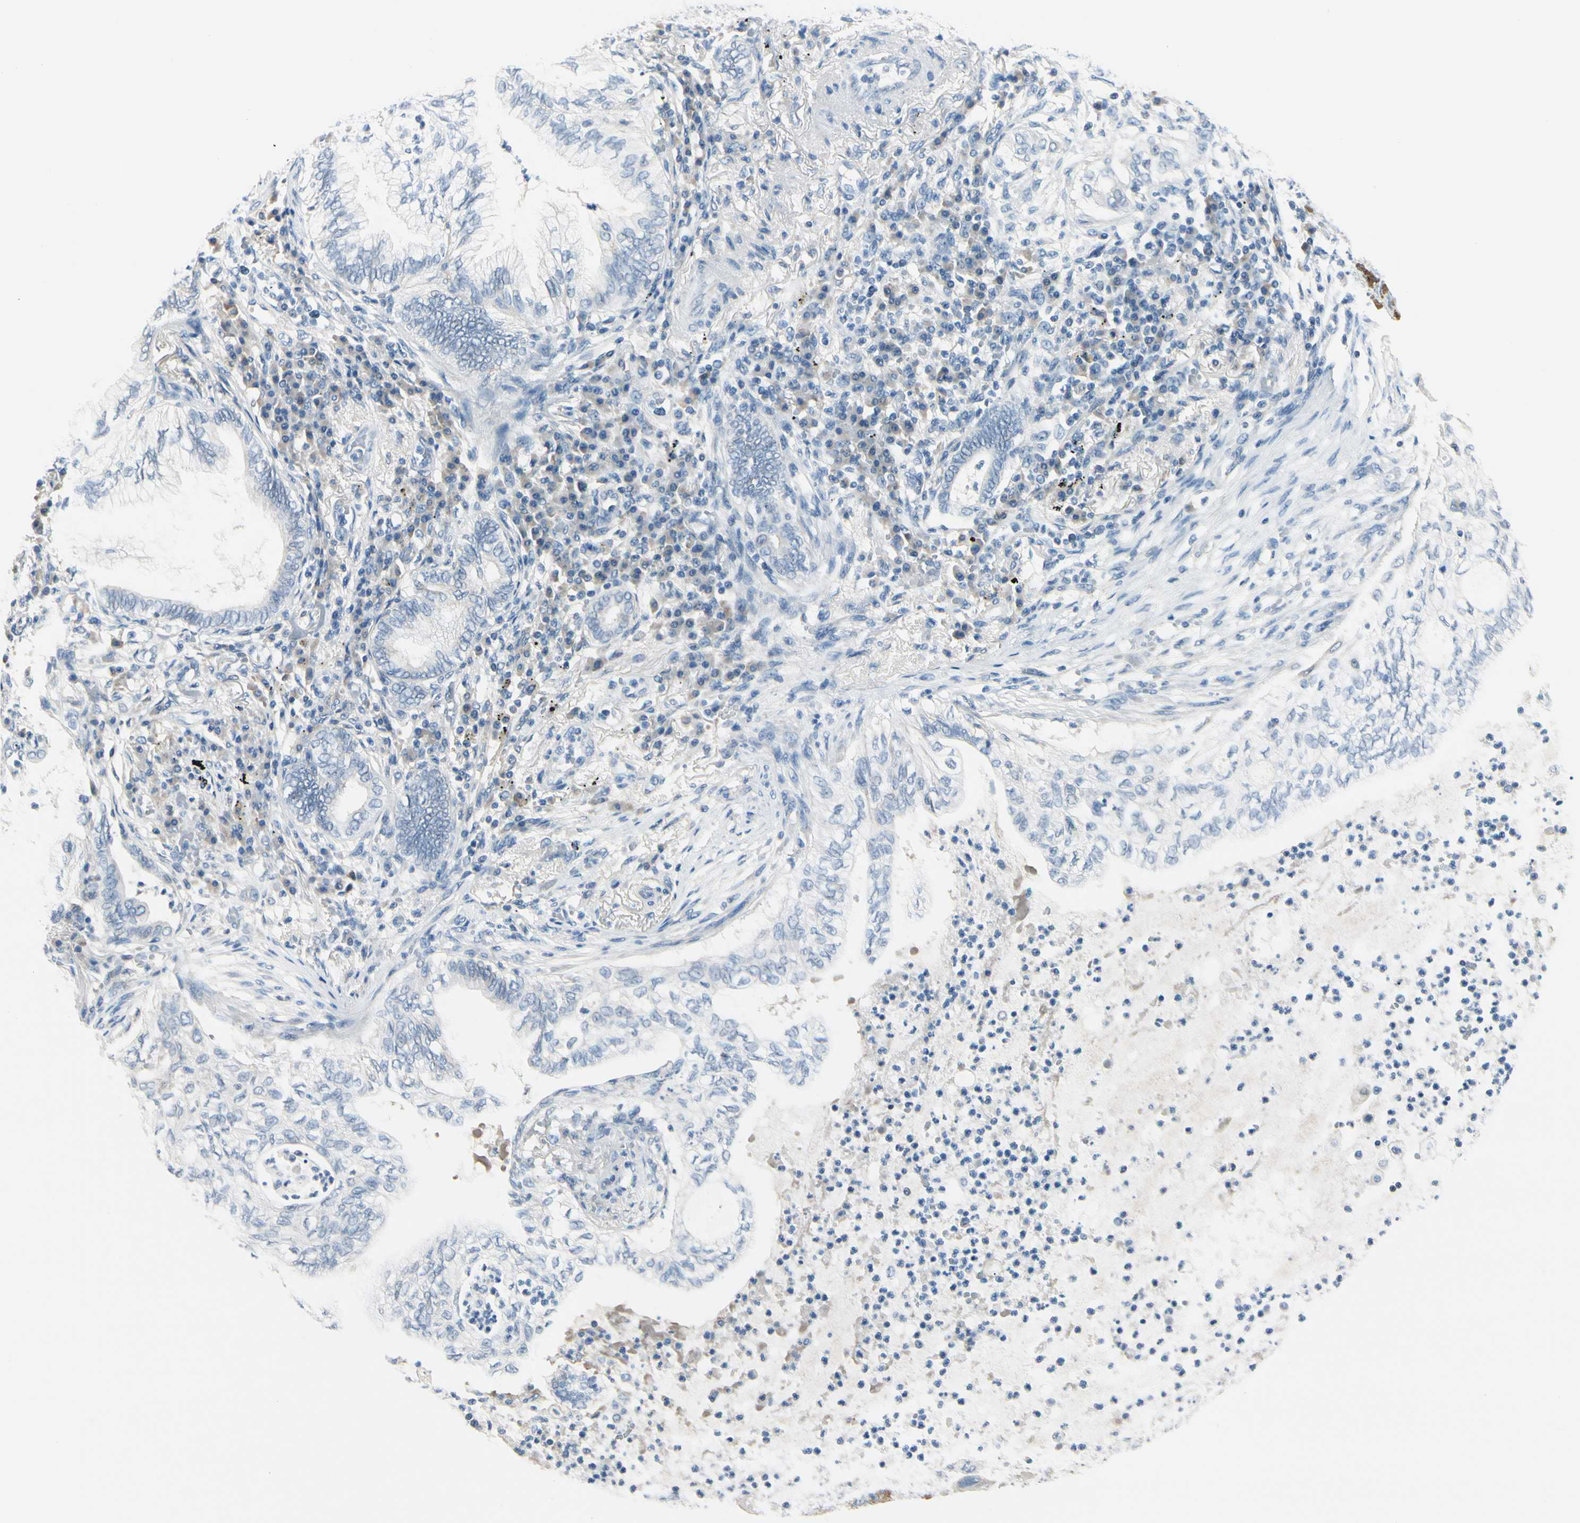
{"staining": {"intensity": "negative", "quantity": "none", "location": "none"}, "tissue": "lung cancer", "cell_type": "Tumor cells", "image_type": "cancer", "snomed": [{"axis": "morphology", "description": "Normal tissue, NOS"}, {"axis": "morphology", "description": "Adenocarcinoma, NOS"}, {"axis": "topography", "description": "Bronchus"}, {"axis": "topography", "description": "Lung"}], "caption": "Adenocarcinoma (lung) was stained to show a protein in brown. There is no significant positivity in tumor cells.", "gene": "PEBP1", "patient": {"sex": "female", "age": 70}}